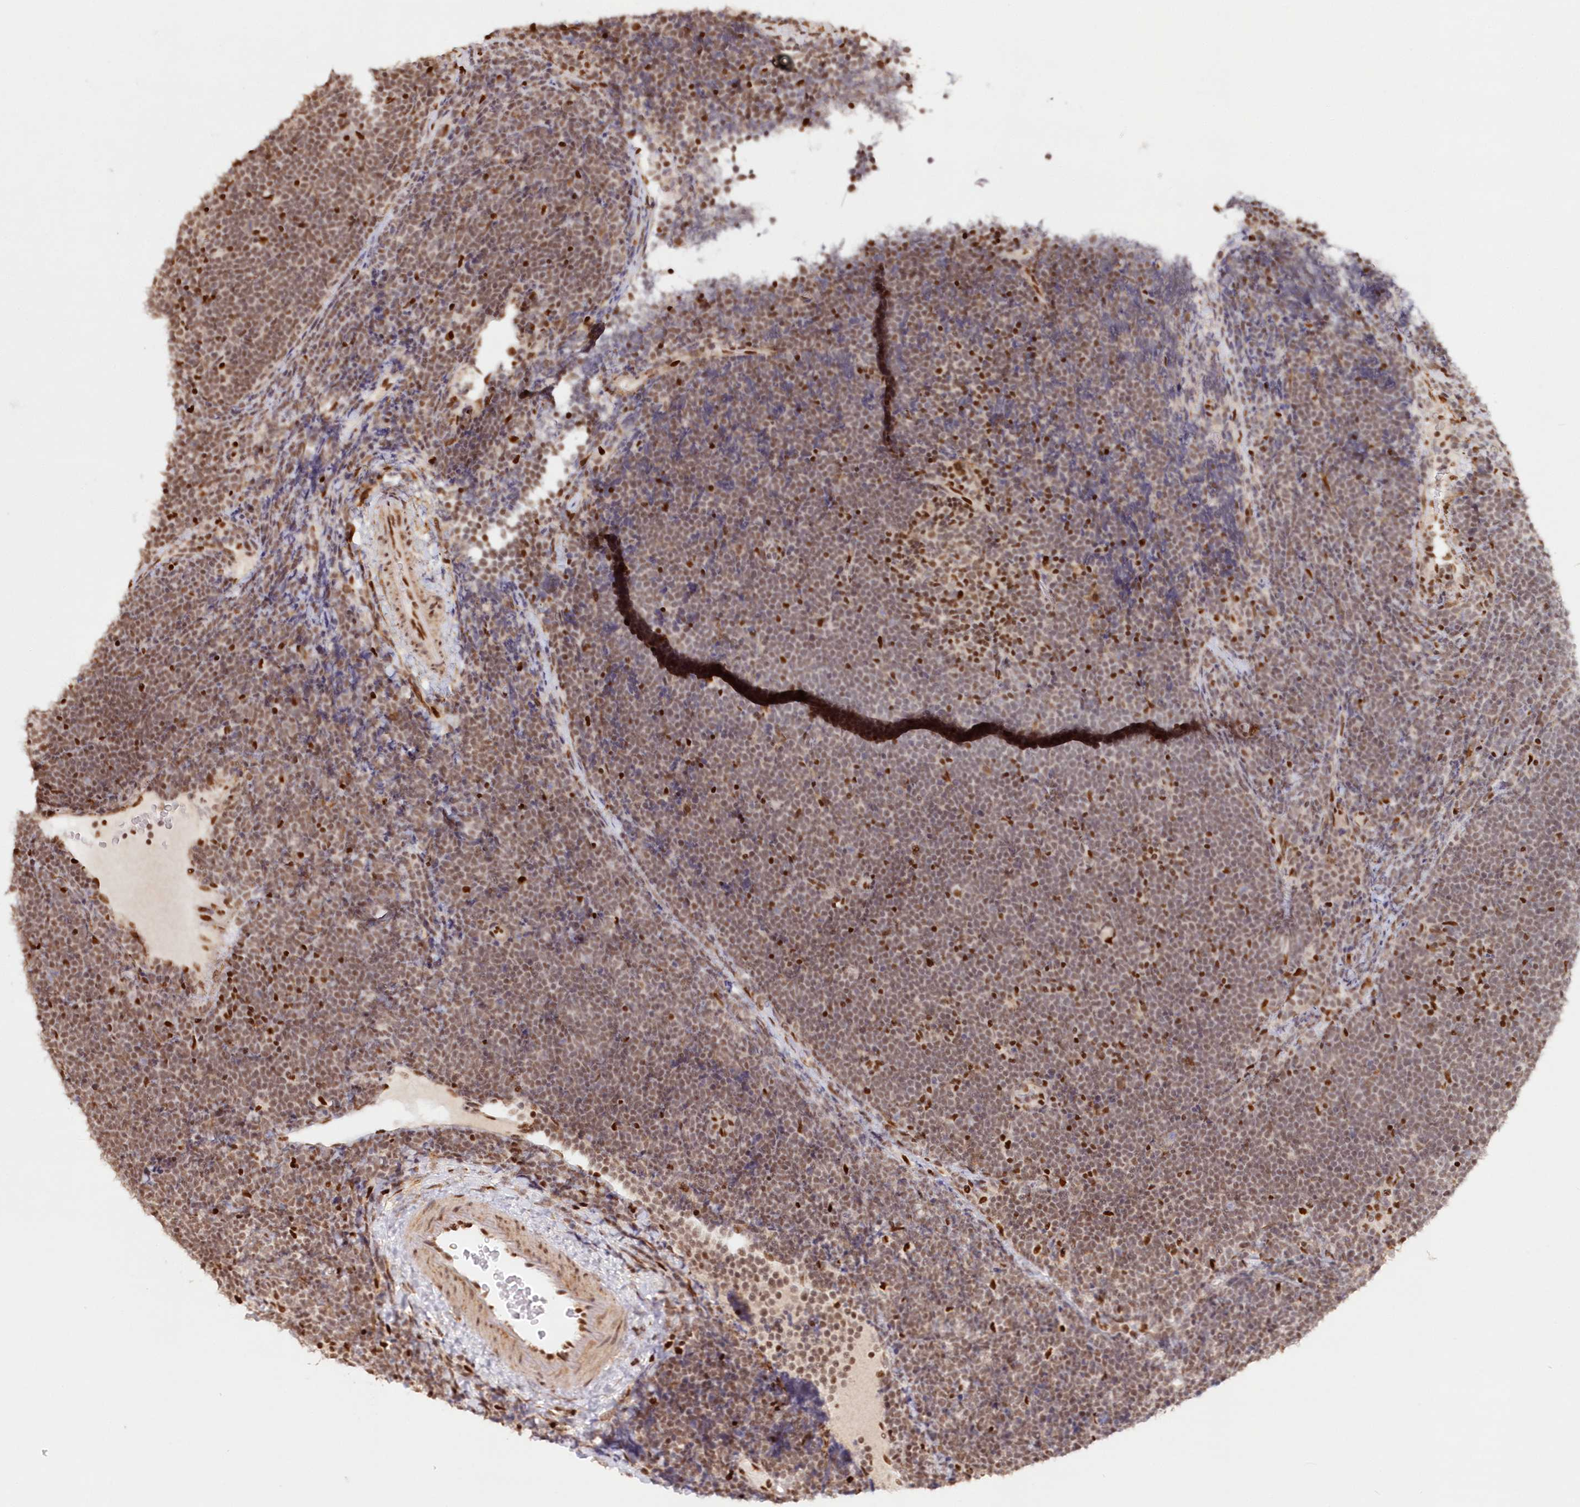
{"staining": {"intensity": "moderate", "quantity": ">75%", "location": "nuclear"}, "tissue": "lymphoma", "cell_type": "Tumor cells", "image_type": "cancer", "snomed": [{"axis": "morphology", "description": "Malignant lymphoma, non-Hodgkin's type, High grade"}, {"axis": "topography", "description": "Lymph node"}], "caption": "IHC (DAB (3,3'-diaminobenzidine)) staining of human lymphoma demonstrates moderate nuclear protein expression in about >75% of tumor cells.", "gene": "POLR2B", "patient": {"sex": "male", "age": 13}}